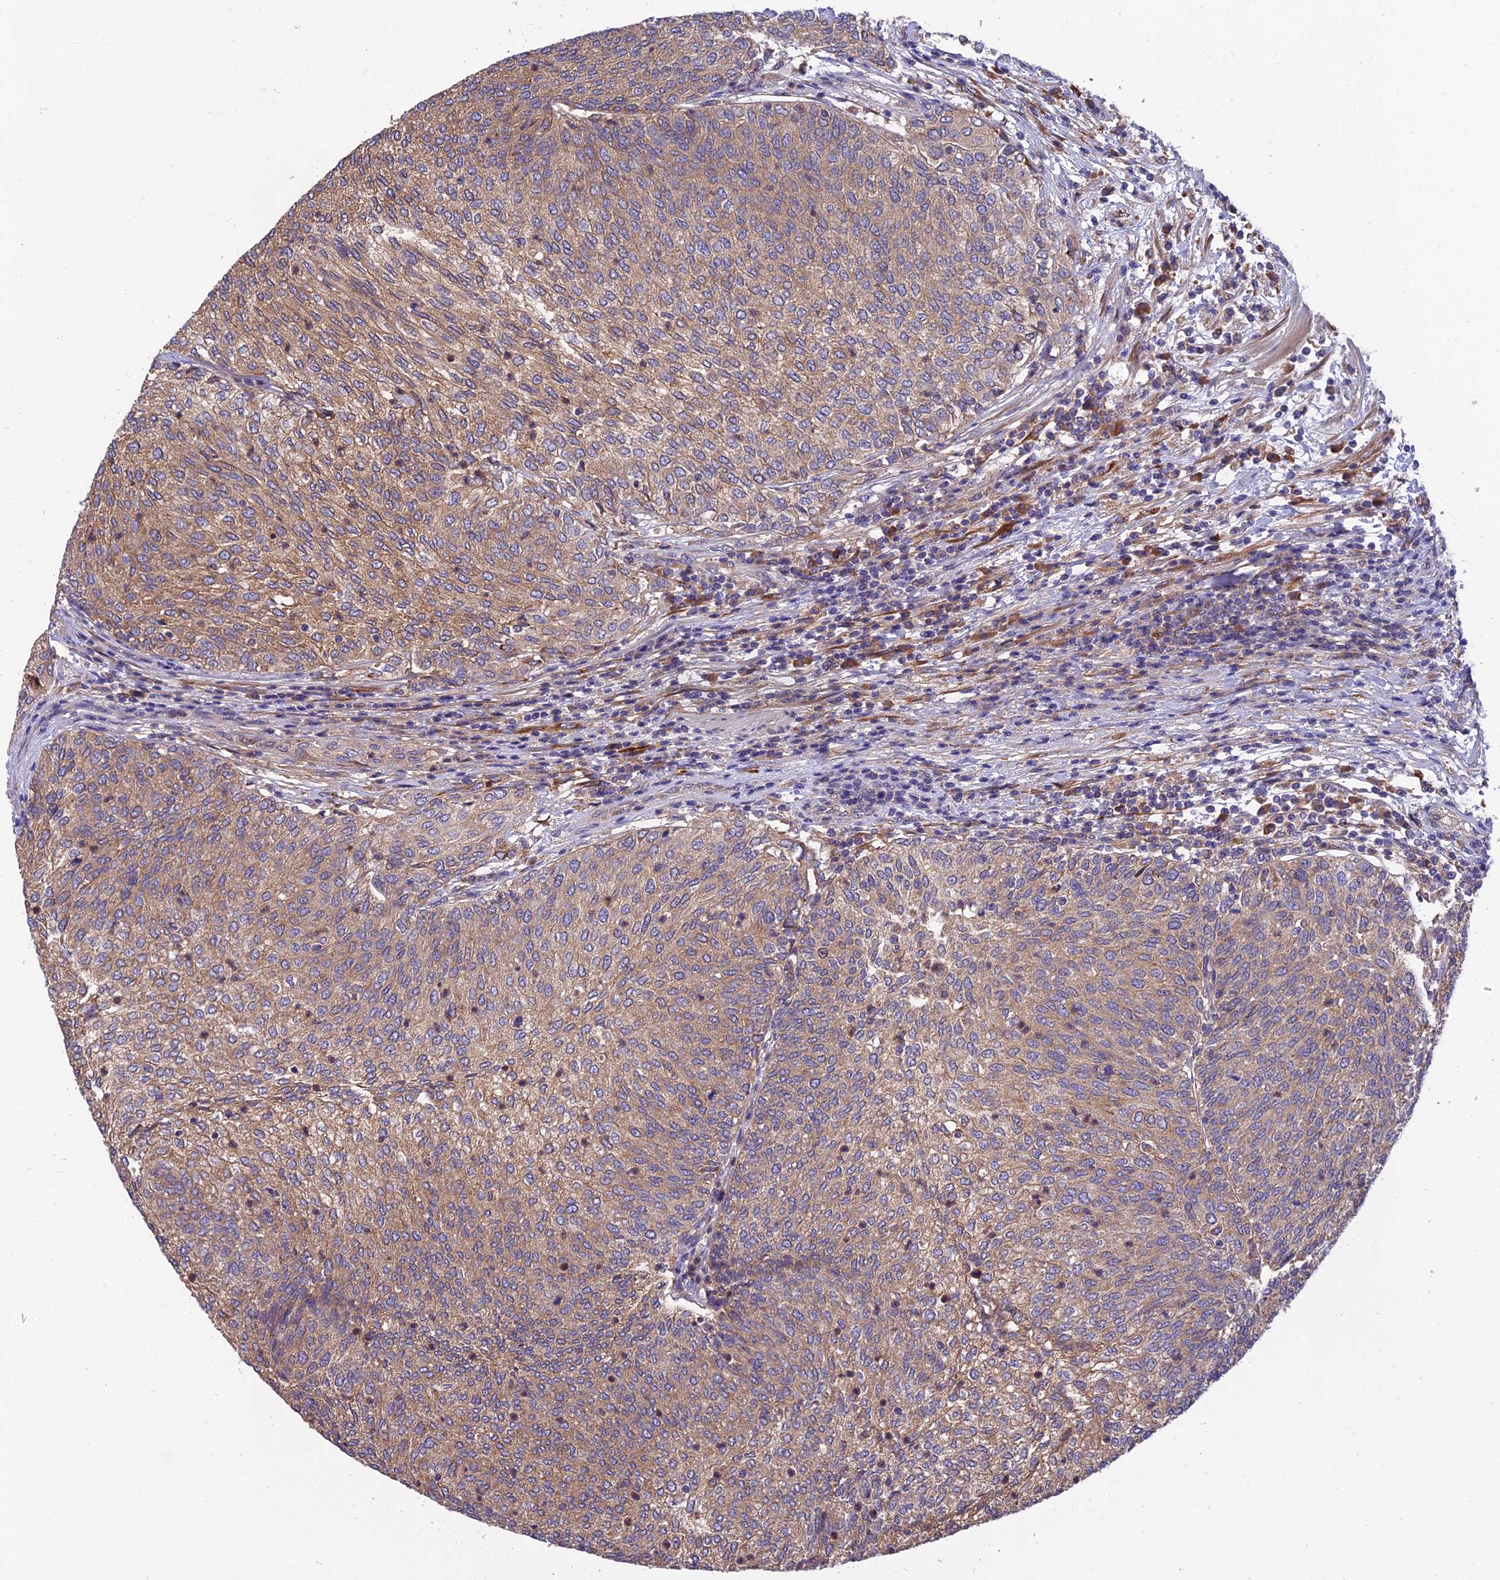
{"staining": {"intensity": "moderate", "quantity": ">75%", "location": "cytoplasmic/membranous"}, "tissue": "urothelial cancer", "cell_type": "Tumor cells", "image_type": "cancer", "snomed": [{"axis": "morphology", "description": "Urothelial carcinoma, Low grade"}, {"axis": "topography", "description": "Urinary bladder"}], "caption": "DAB immunohistochemical staining of human urothelial carcinoma (low-grade) exhibits moderate cytoplasmic/membranous protein staining in about >75% of tumor cells.", "gene": "UMAD1", "patient": {"sex": "female", "age": 79}}